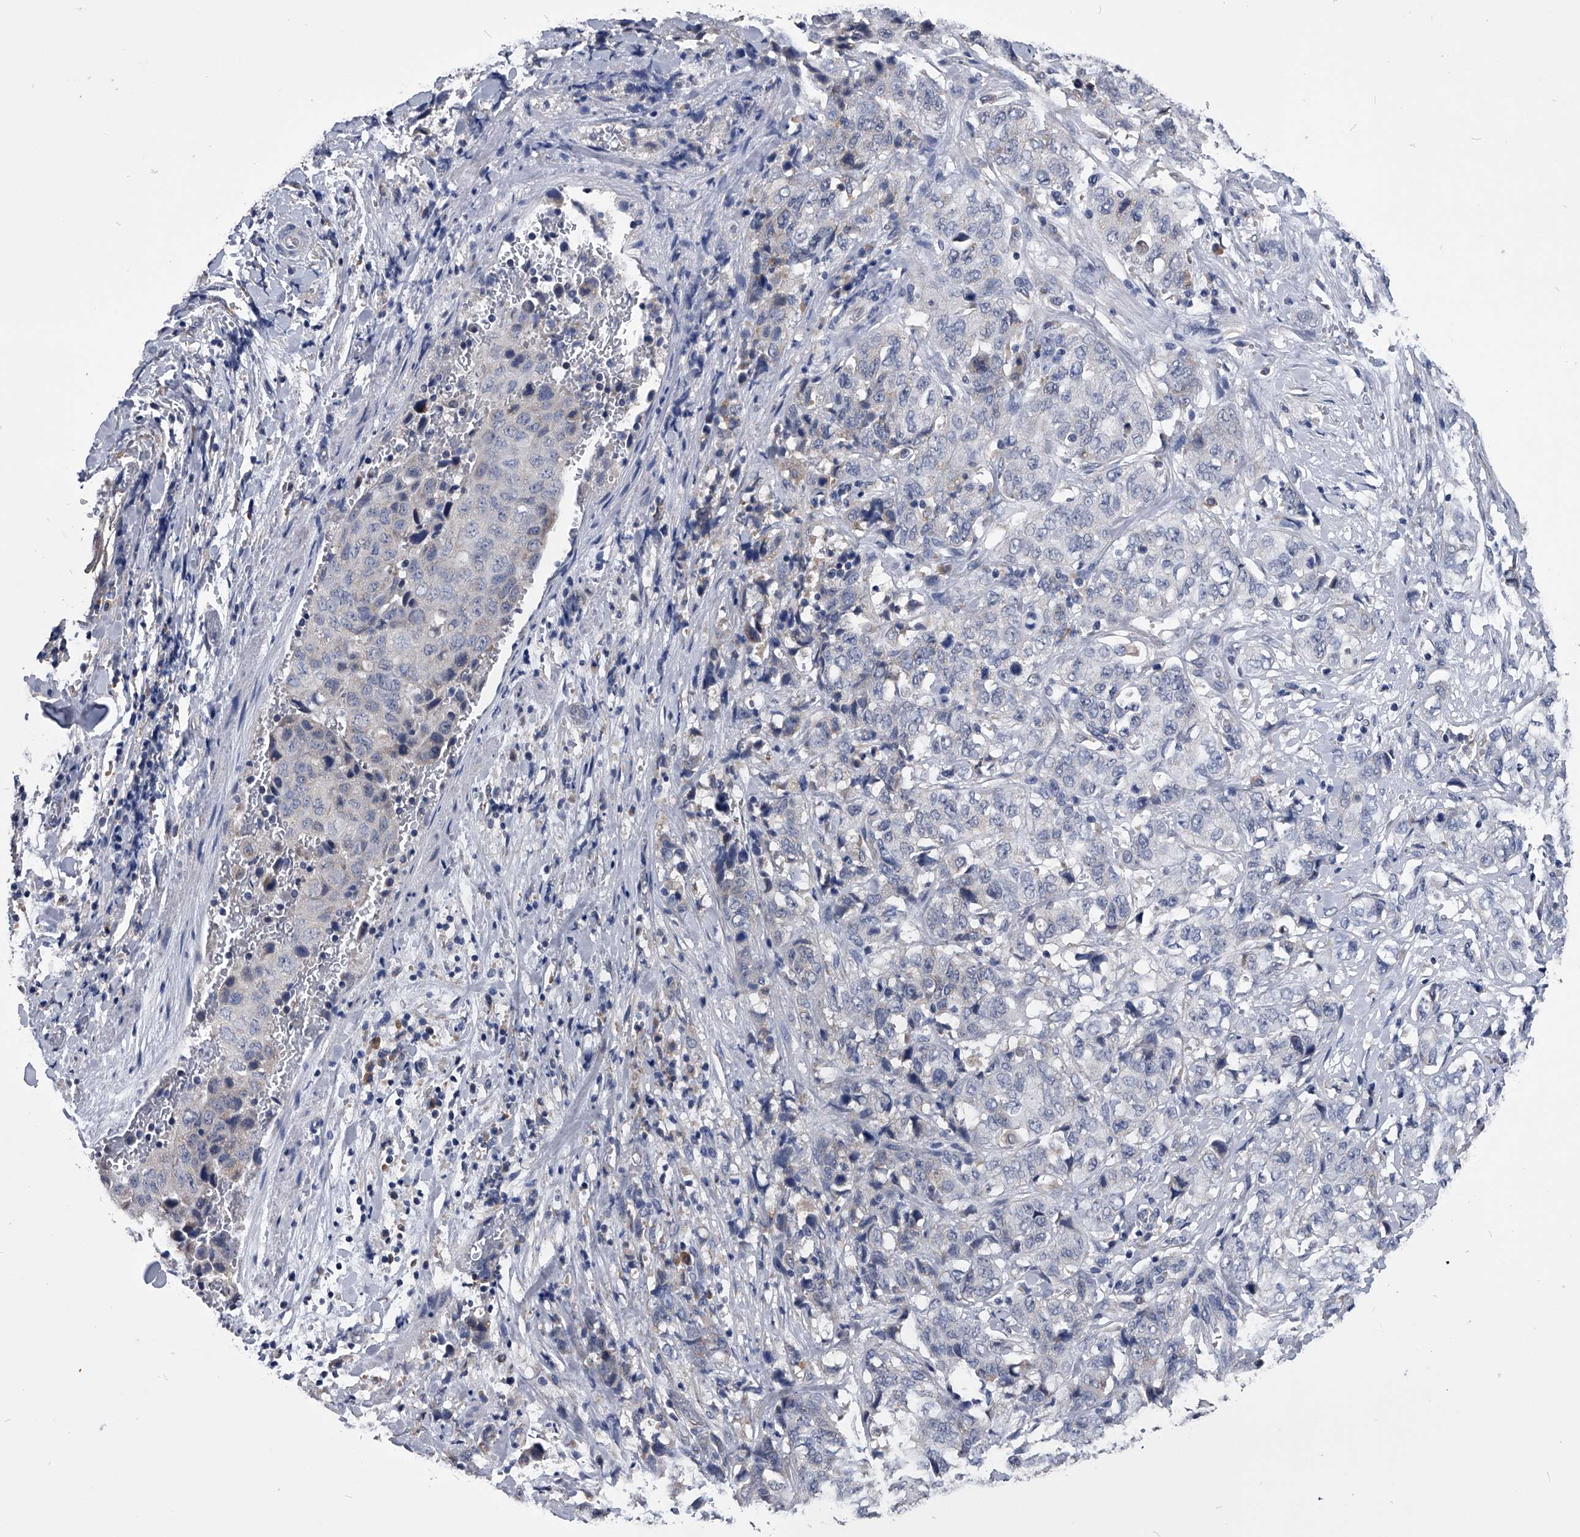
{"staining": {"intensity": "weak", "quantity": "<25%", "location": "cytoplasmic/membranous"}, "tissue": "stomach cancer", "cell_type": "Tumor cells", "image_type": "cancer", "snomed": [{"axis": "morphology", "description": "Adenocarcinoma, NOS"}, {"axis": "topography", "description": "Stomach"}], "caption": "High magnification brightfield microscopy of stomach cancer stained with DAB (brown) and counterstained with hematoxylin (blue): tumor cells show no significant positivity.", "gene": "OAT", "patient": {"sex": "male", "age": 48}}